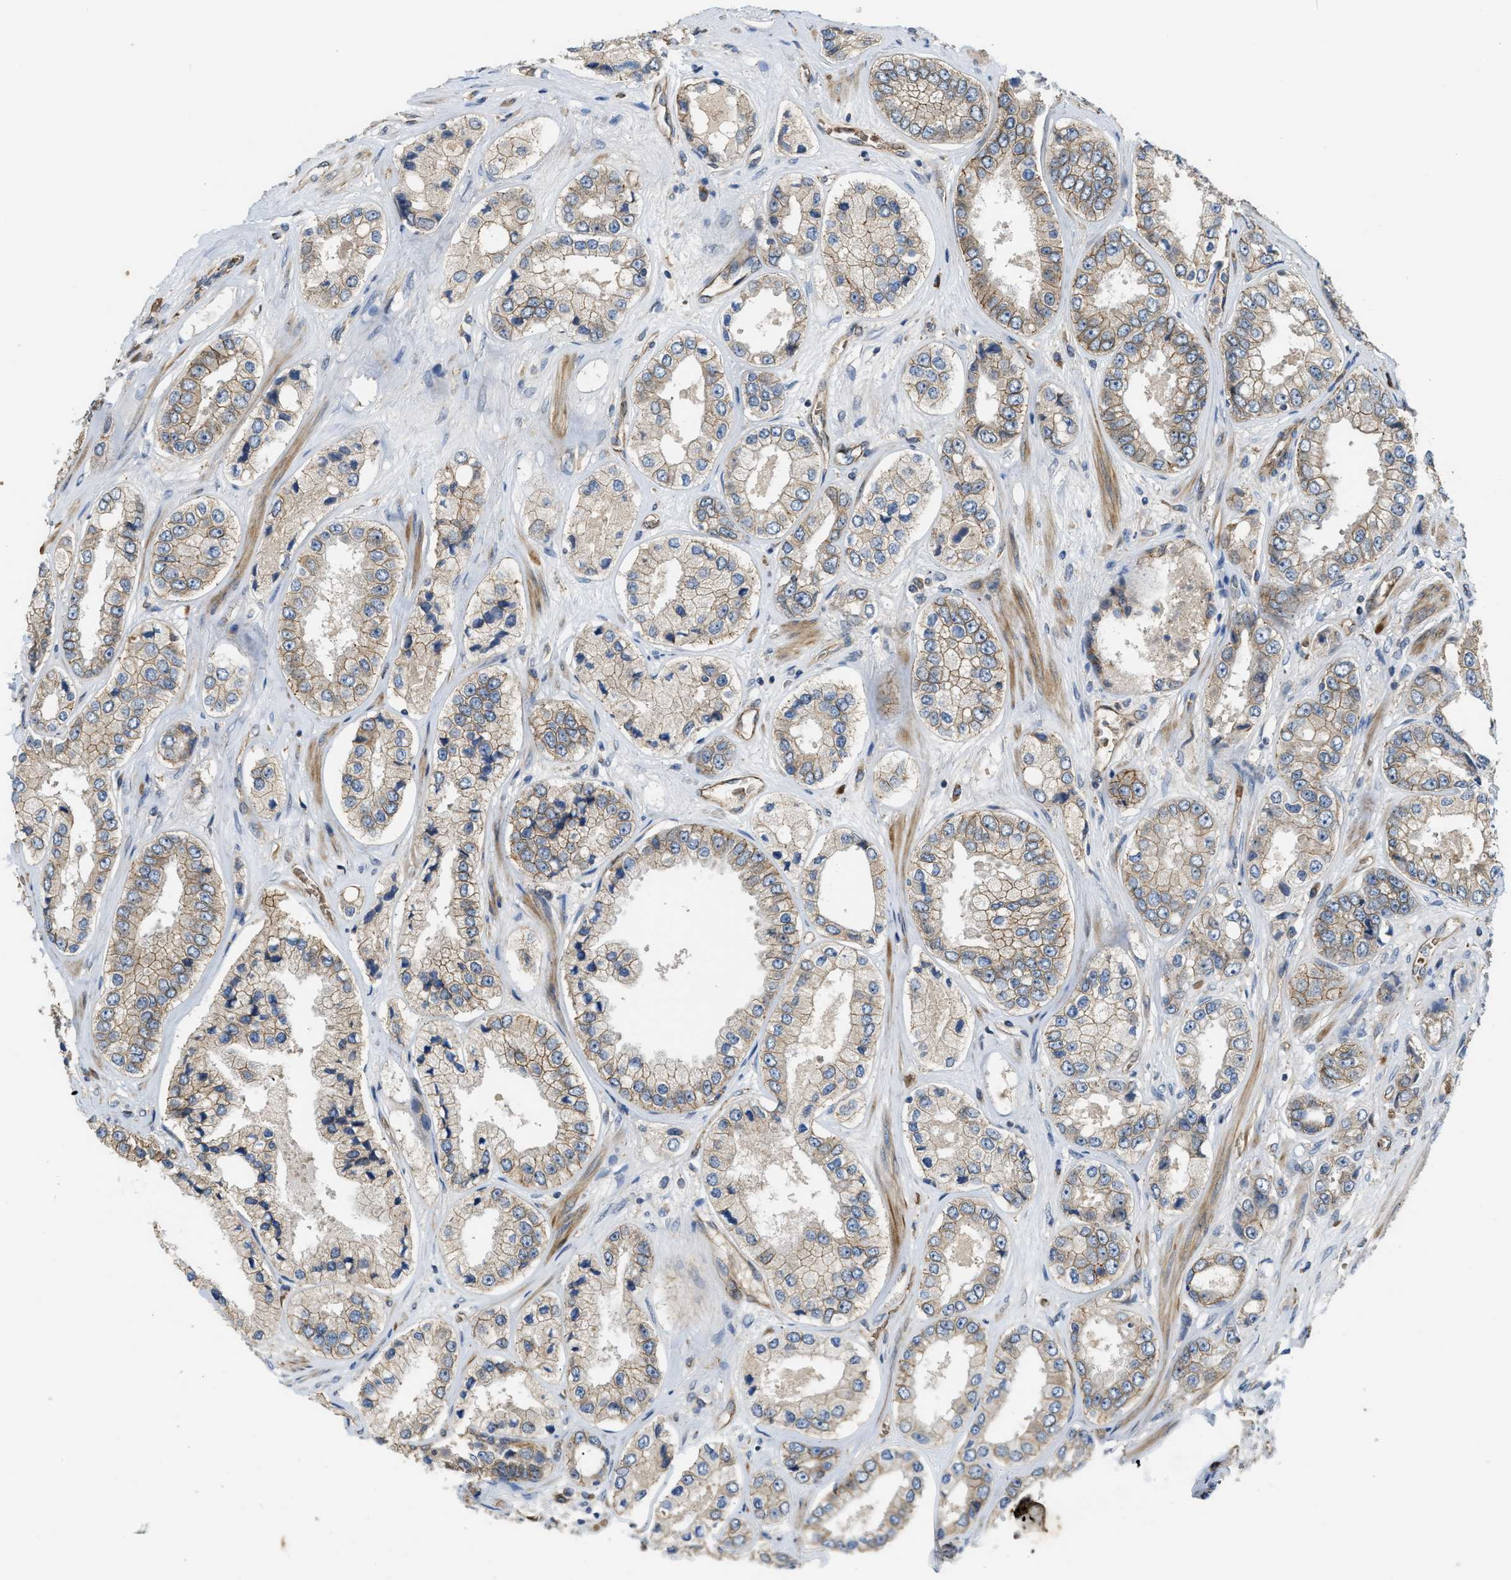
{"staining": {"intensity": "moderate", "quantity": "25%-75%", "location": "cytoplasmic/membranous"}, "tissue": "prostate cancer", "cell_type": "Tumor cells", "image_type": "cancer", "snomed": [{"axis": "morphology", "description": "Adenocarcinoma, High grade"}, {"axis": "topography", "description": "Prostate"}], "caption": "Tumor cells display medium levels of moderate cytoplasmic/membranous staining in about 25%-75% of cells in adenocarcinoma (high-grade) (prostate).", "gene": "ERC1", "patient": {"sex": "male", "age": 61}}